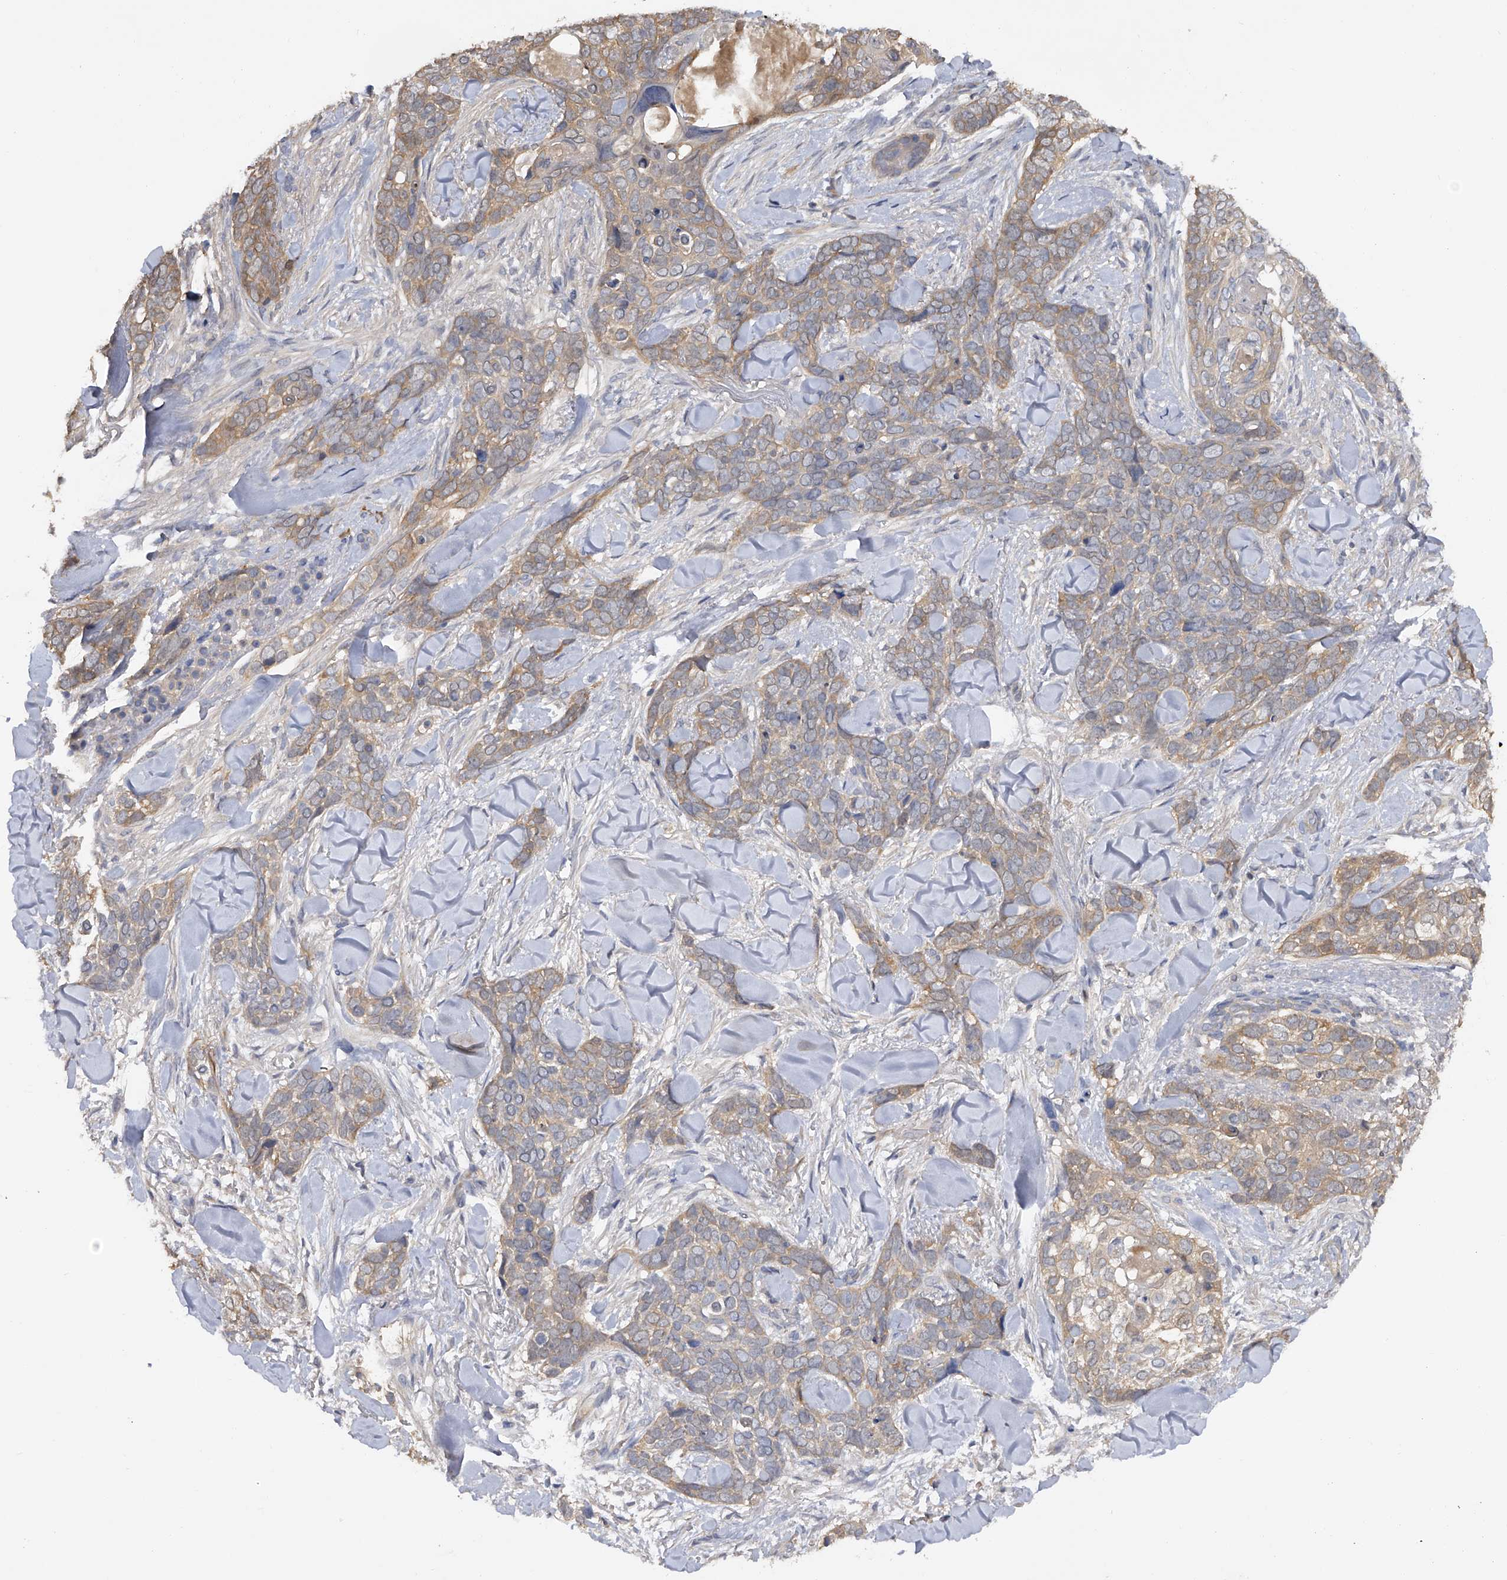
{"staining": {"intensity": "weak", "quantity": "<25%", "location": "cytoplasmic/membranous"}, "tissue": "skin cancer", "cell_type": "Tumor cells", "image_type": "cancer", "snomed": [{"axis": "morphology", "description": "Basal cell carcinoma"}, {"axis": "topography", "description": "Skin"}], "caption": "IHC of basal cell carcinoma (skin) demonstrates no expression in tumor cells. Nuclei are stained in blue.", "gene": "CFAP298", "patient": {"sex": "female", "age": 82}}